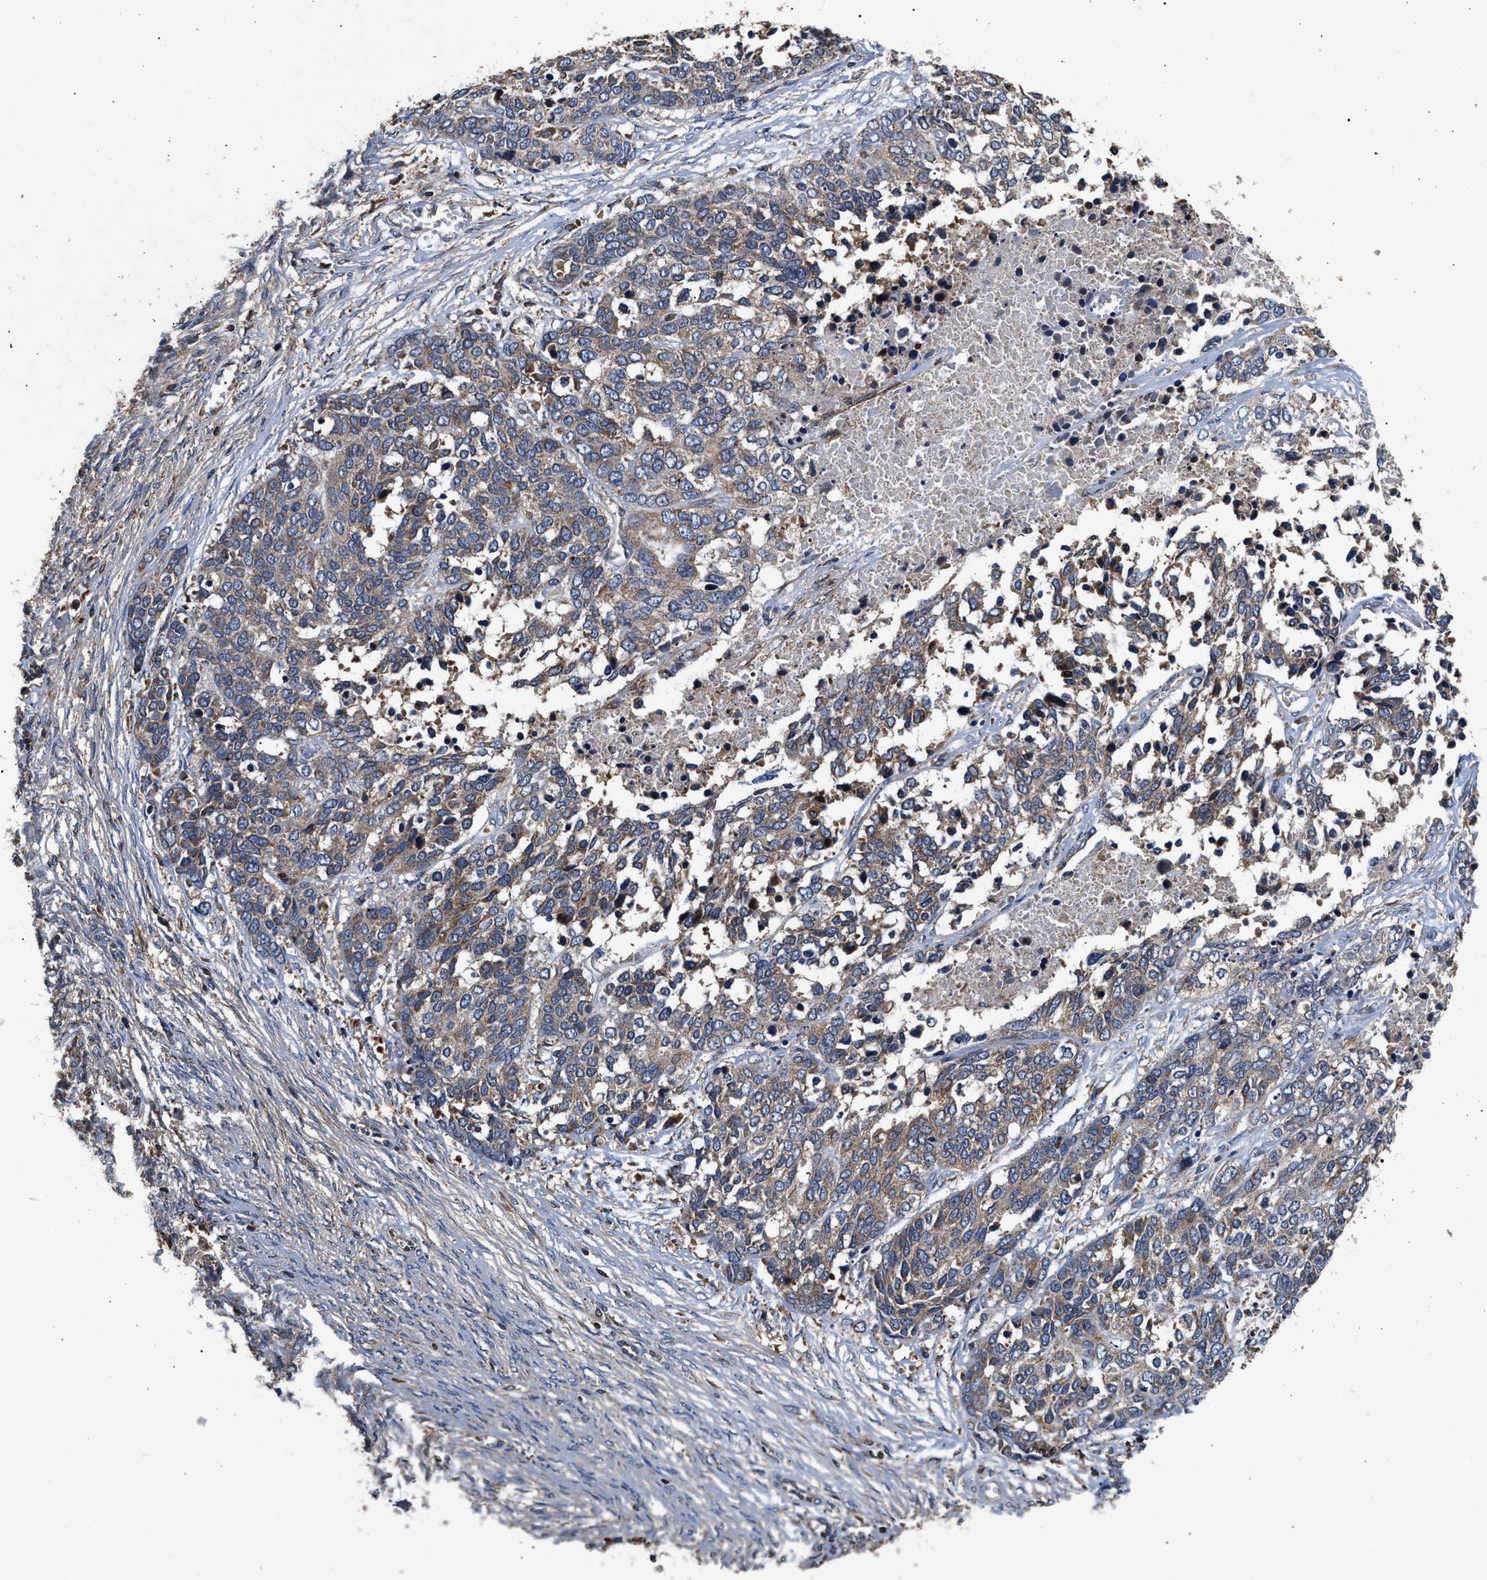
{"staining": {"intensity": "weak", "quantity": "25%-75%", "location": "cytoplasmic/membranous"}, "tissue": "ovarian cancer", "cell_type": "Tumor cells", "image_type": "cancer", "snomed": [{"axis": "morphology", "description": "Cystadenocarcinoma, serous, NOS"}, {"axis": "topography", "description": "Ovary"}], "caption": "A micrograph of human ovarian cancer stained for a protein displays weak cytoplasmic/membranous brown staining in tumor cells.", "gene": "NFKB2", "patient": {"sex": "female", "age": 44}}